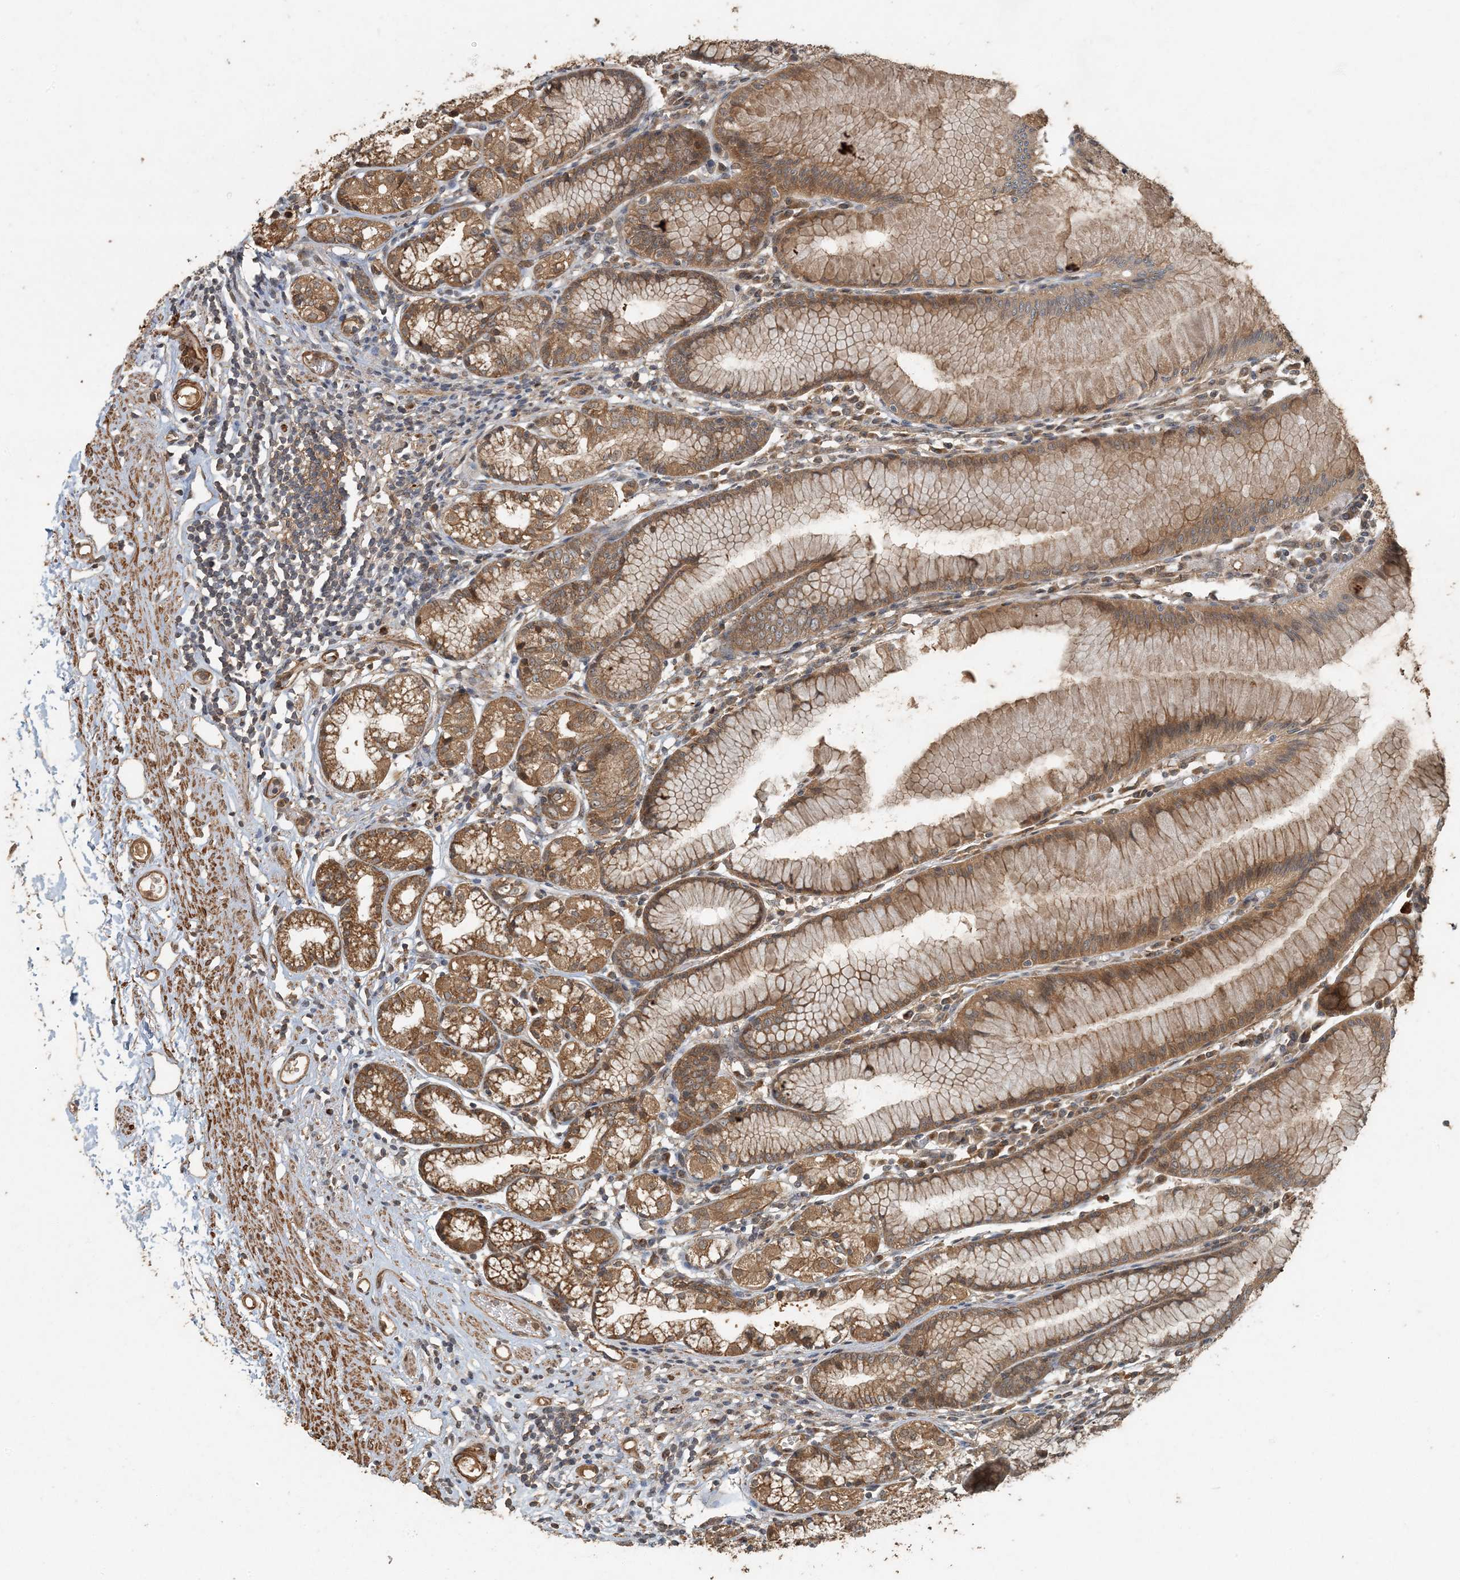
{"staining": {"intensity": "moderate", "quantity": ">75%", "location": "cytoplasmic/membranous"}, "tissue": "stomach", "cell_type": "Glandular cells", "image_type": "normal", "snomed": [{"axis": "morphology", "description": "Normal tissue, NOS"}, {"axis": "topography", "description": "Stomach"}], "caption": "High-power microscopy captured an immunohistochemistry (IHC) micrograph of unremarkable stomach, revealing moderate cytoplasmic/membranous staining in about >75% of glandular cells. (DAB = brown stain, brightfield microscopy at high magnification).", "gene": "AK9", "patient": {"sex": "female", "age": 57}}